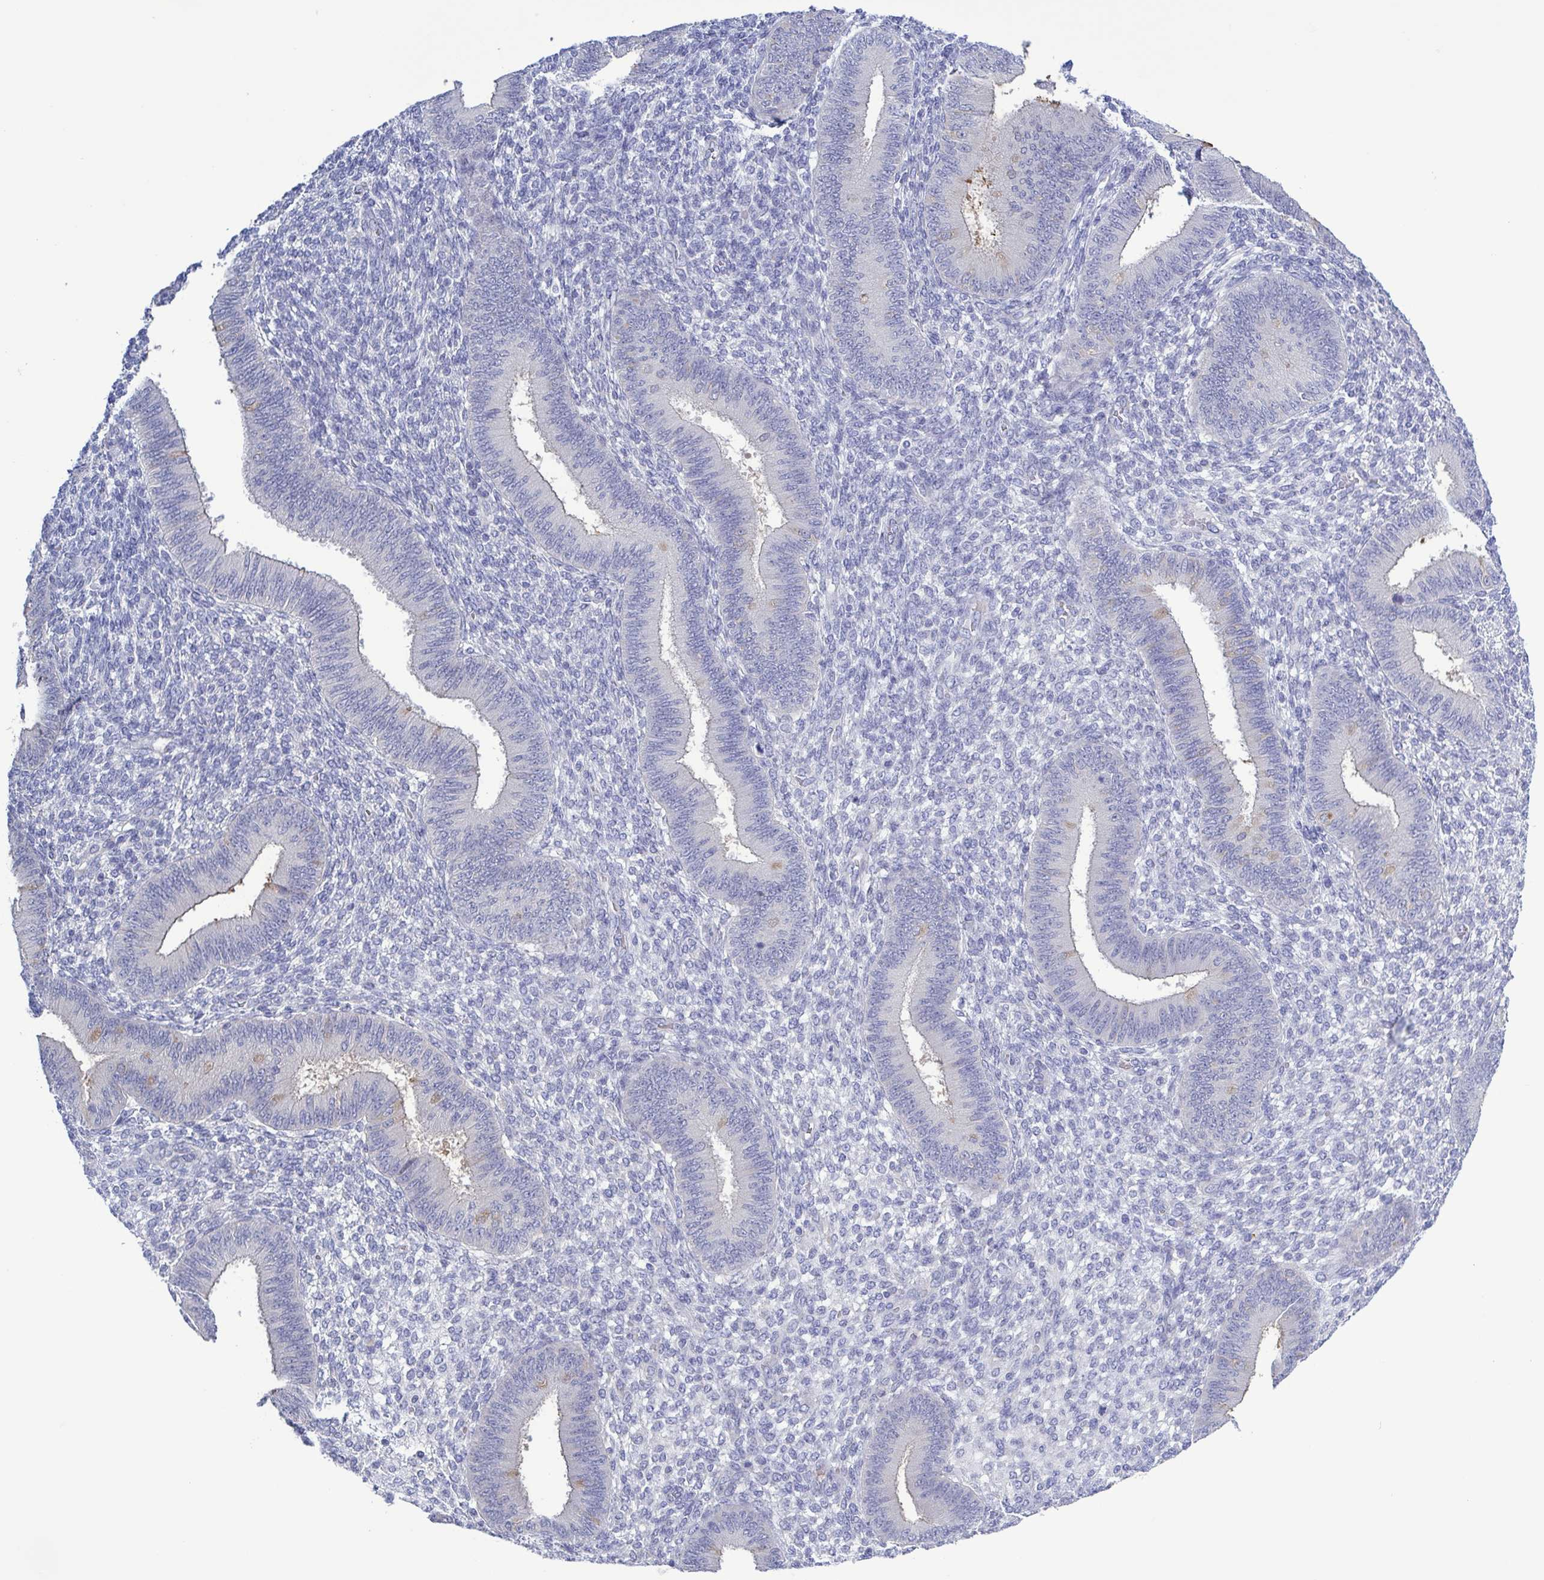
{"staining": {"intensity": "negative", "quantity": "none", "location": "none"}, "tissue": "endometrium", "cell_type": "Cells in endometrial stroma", "image_type": "normal", "snomed": [{"axis": "morphology", "description": "Normal tissue, NOS"}, {"axis": "topography", "description": "Endometrium"}], "caption": "A high-resolution histopathology image shows immunohistochemistry staining of normal endometrium, which shows no significant positivity in cells in endometrial stroma. (Stains: DAB (3,3'-diaminobenzidine) IHC with hematoxylin counter stain, Microscopy: brightfield microscopy at high magnification).", "gene": "TEX12", "patient": {"sex": "female", "age": 39}}